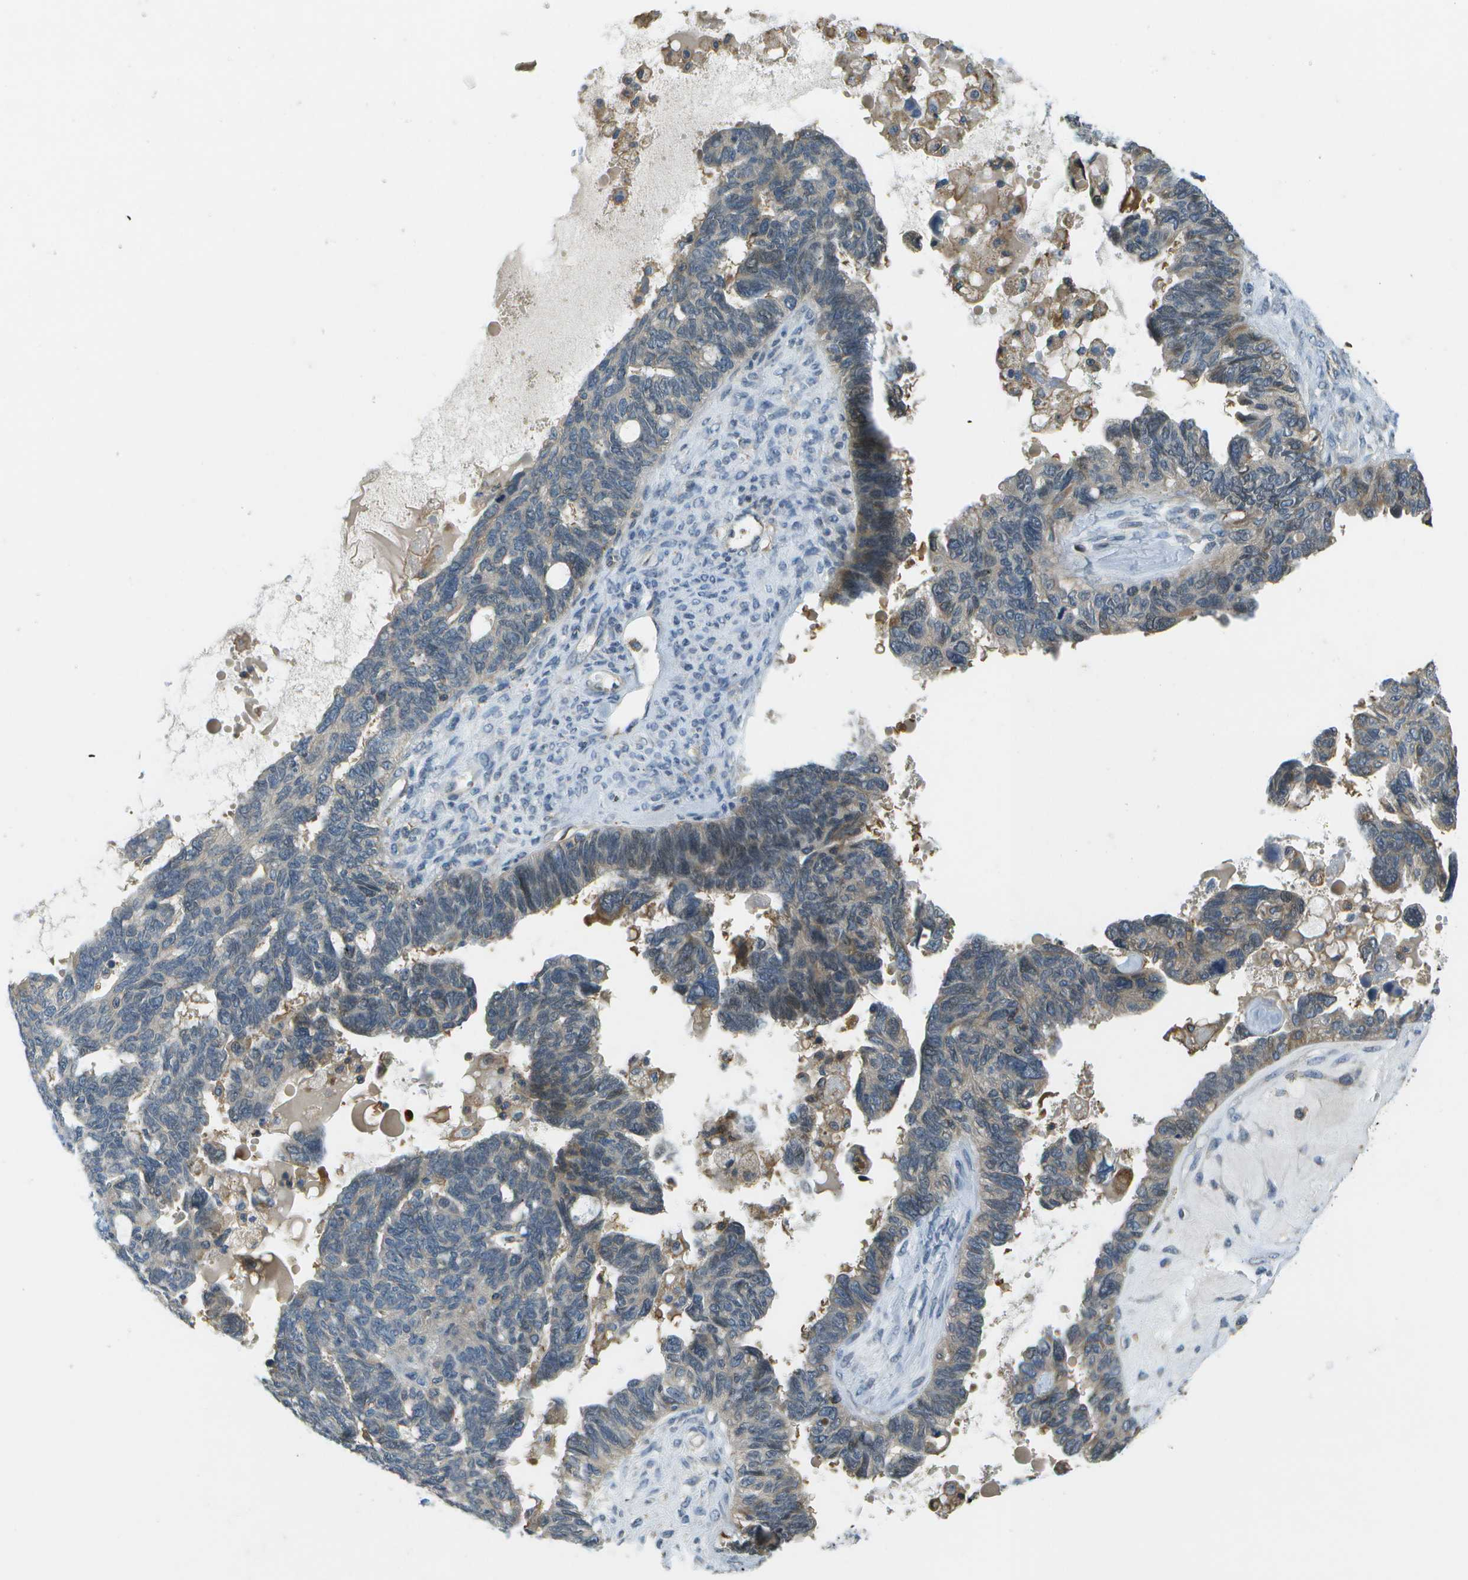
{"staining": {"intensity": "moderate", "quantity": "<25%", "location": "cytoplasmic/membranous"}, "tissue": "ovarian cancer", "cell_type": "Tumor cells", "image_type": "cancer", "snomed": [{"axis": "morphology", "description": "Cystadenocarcinoma, serous, NOS"}, {"axis": "topography", "description": "Ovary"}], "caption": "Protein expression analysis of human ovarian serous cystadenocarcinoma reveals moderate cytoplasmic/membranous staining in approximately <25% of tumor cells.", "gene": "LRRC66", "patient": {"sex": "female", "age": 79}}